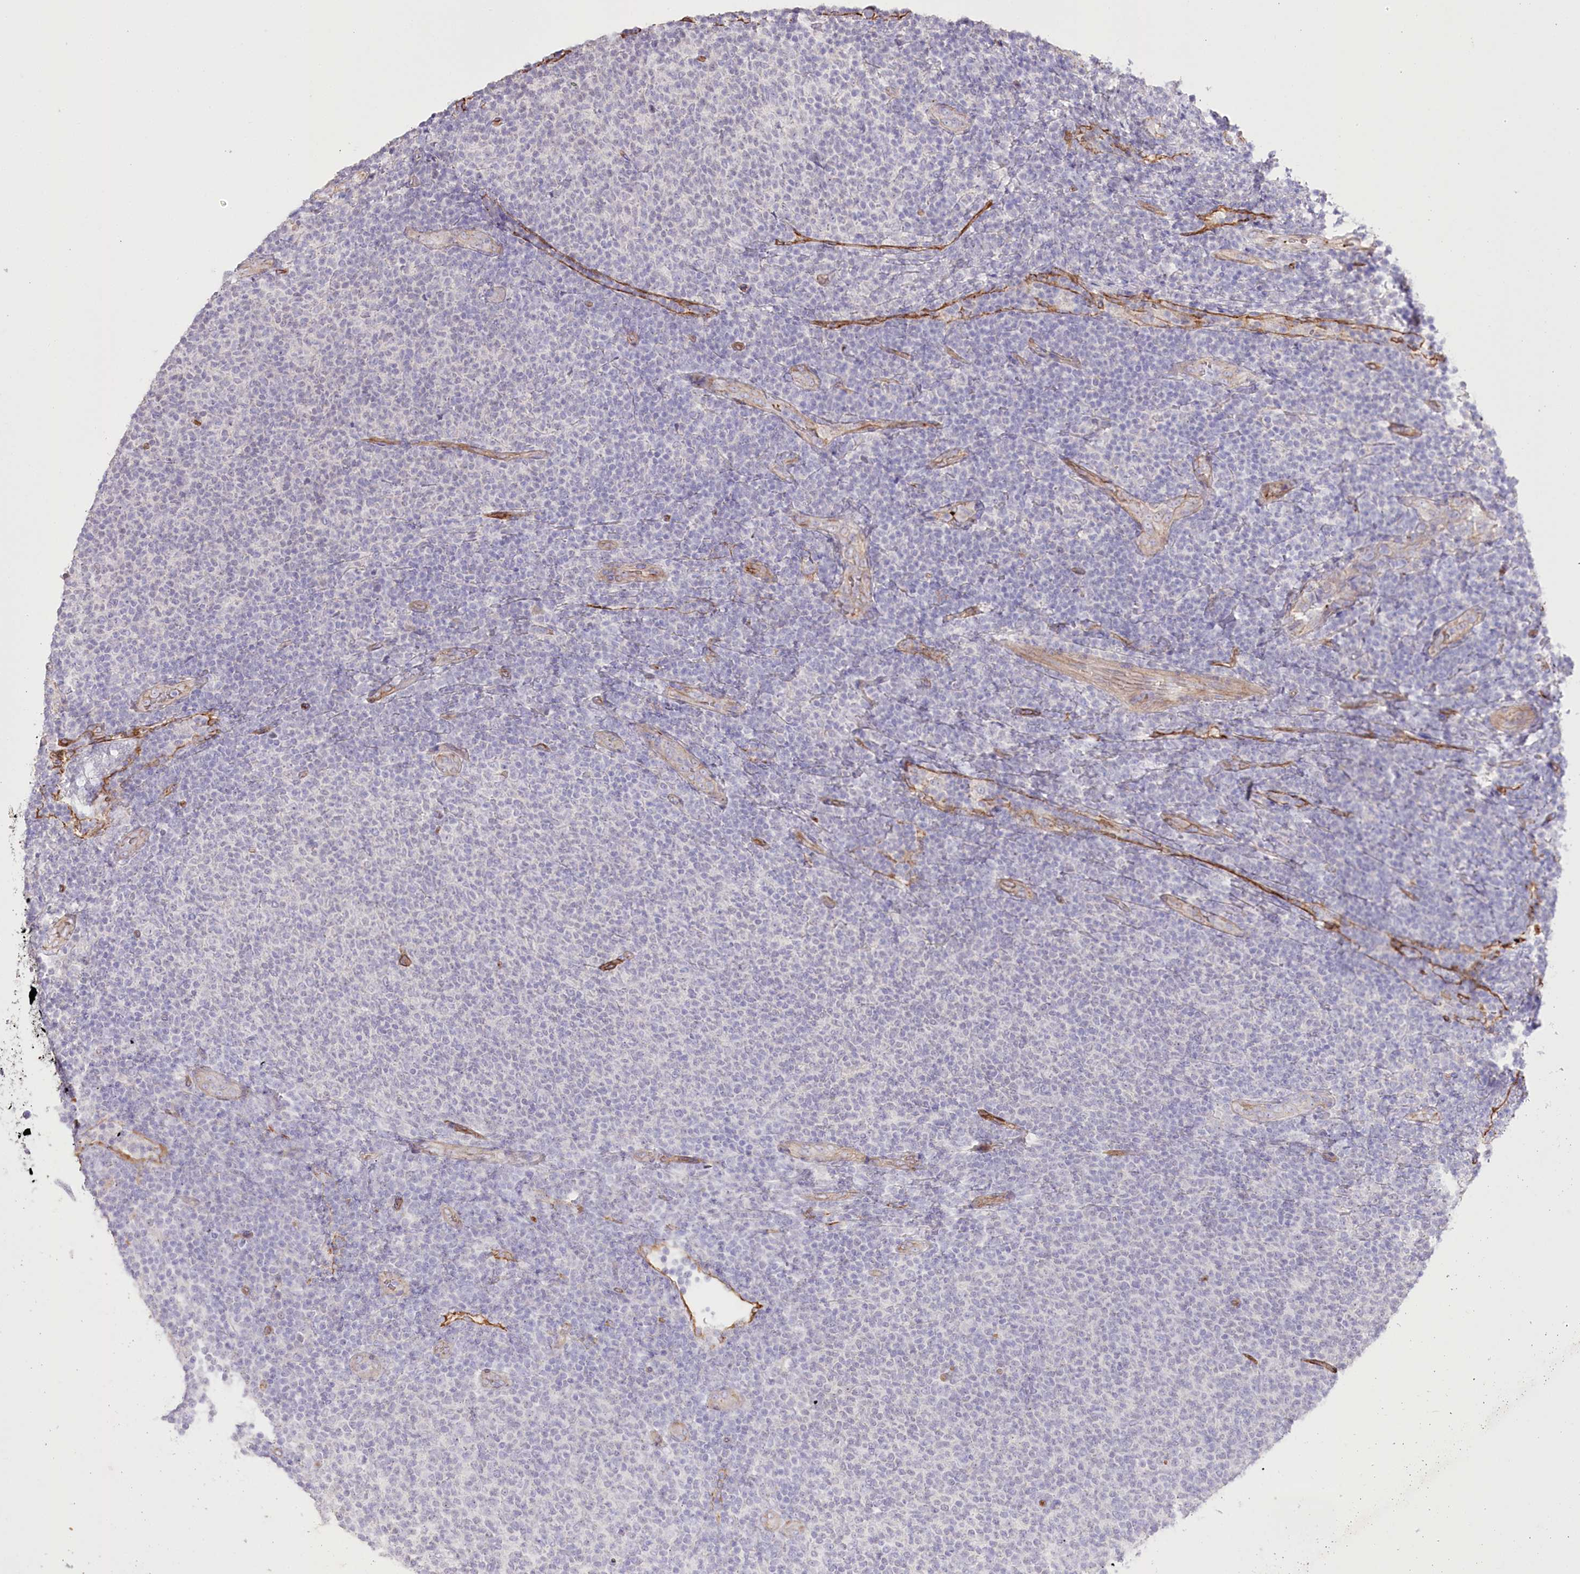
{"staining": {"intensity": "negative", "quantity": "none", "location": "none"}, "tissue": "lymphoma", "cell_type": "Tumor cells", "image_type": "cancer", "snomed": [{"axis": "morphology", "description": "Malignant lymphoma, non-Hodgkin's type, Low grade"}, {"axis": "topography", "description": "Lymph node"}], "caption": "A high-resolution photomicrograph shows immunohistochemistry (IHC) staining of low-grade malignant lymphoma, non-Hodgkin's type, which exhibits no significant staining in tumor cells.", "gene": "SLC39A10", "patient": {"sex": "male", "age": 66}}